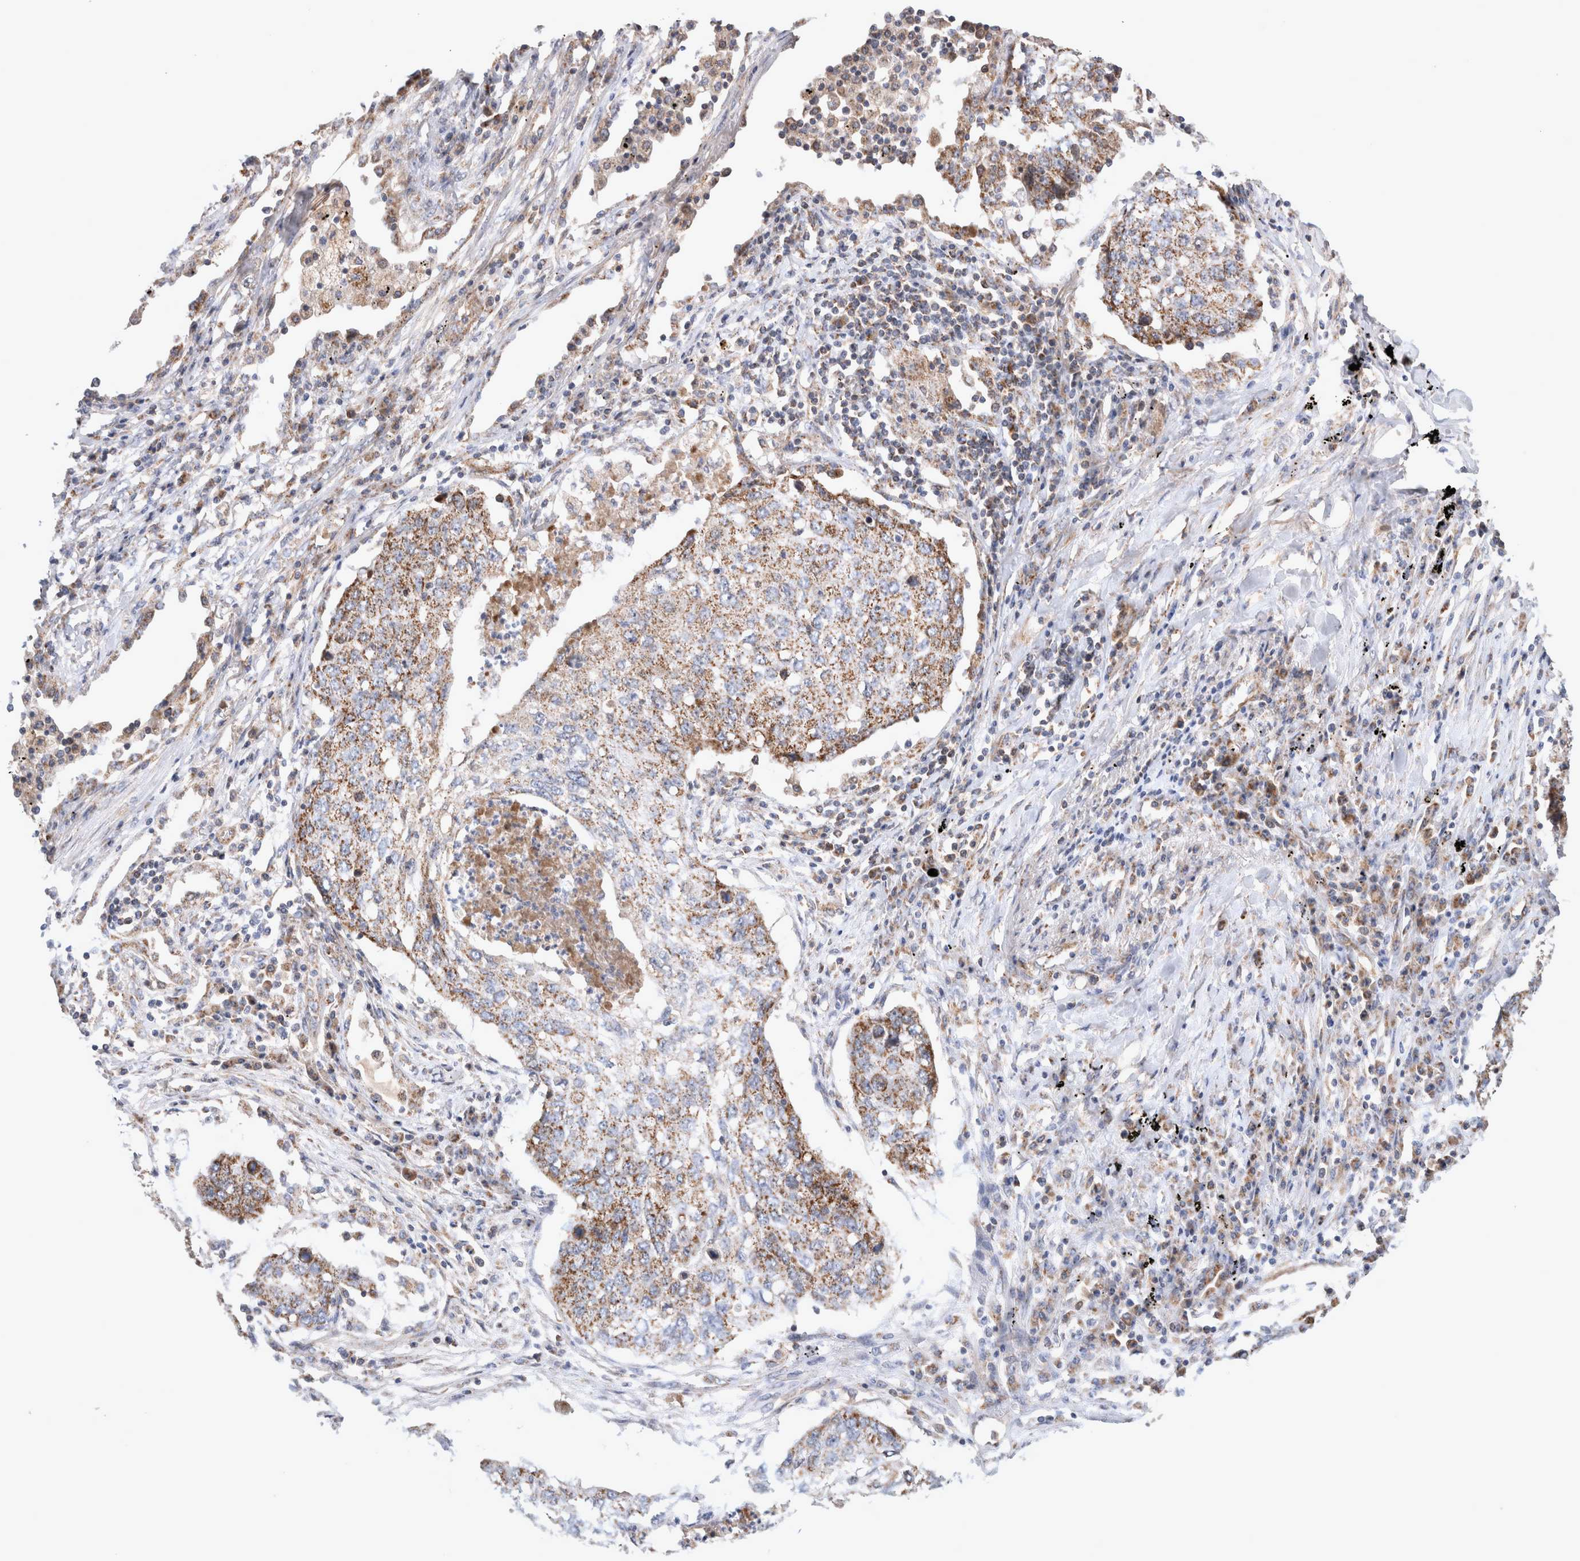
{"staining": {"intensity": "moderate", "quantity": ">75%", "location": "cytoplasmic/membranous"}, "tissue": "lung cancer", "cell_type": "Tumor cells", "image_type": "cancer", "snomed": [{"axis": "morphology", "description": "Squamous cell carcinoma, NOS"}, {"axis": "topography", "description": "Lung"}], "caption": "Moderate cytoplasmic/membranous expression for a protein is identified in approximately >75% of tumor cells of lung squamous cell carcinoma using immunohistochemistry.", "gene": "MRPS28", "patient": {"sex": "female", "age": 63}}